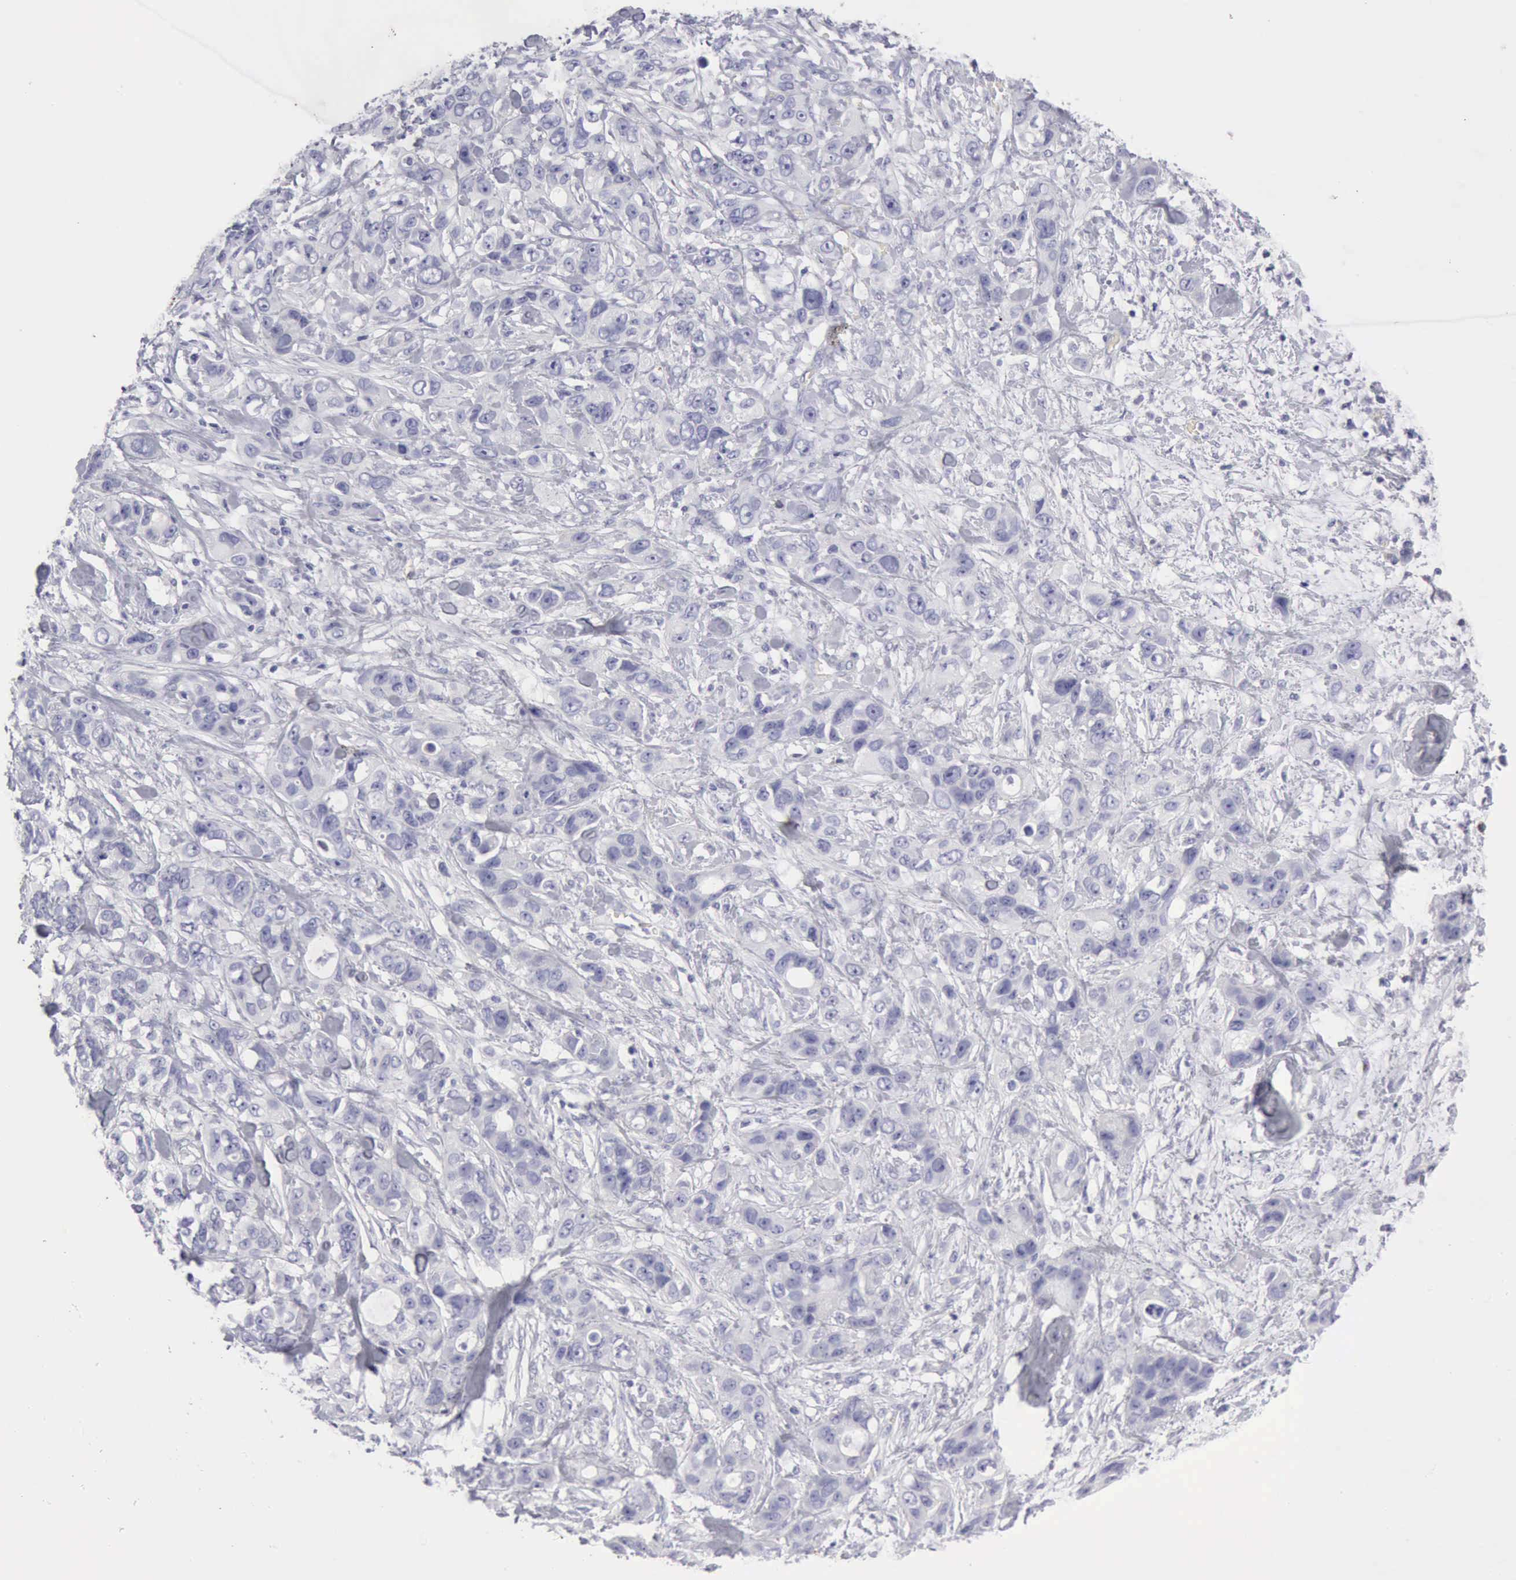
{"staining": {"intensity": "negative", "quantity": "none", "location": "none"}, "tissue": "stomach cancer", "cell_type": "Tumor cells", "image_type": "cancer", "snomed": [{"axis": "morphology", "description": "Adenocarcinoma, NOS"}, {"axis": "topography", "description": "Stomach, upper"}], "caption": "An immunohistochemistry micrograph of stomach cancer is shown. There is no staining in tumor cells of stomach cancer.", "gene": "NCAM1", "patient": {"sex": "male", "age": 47}}